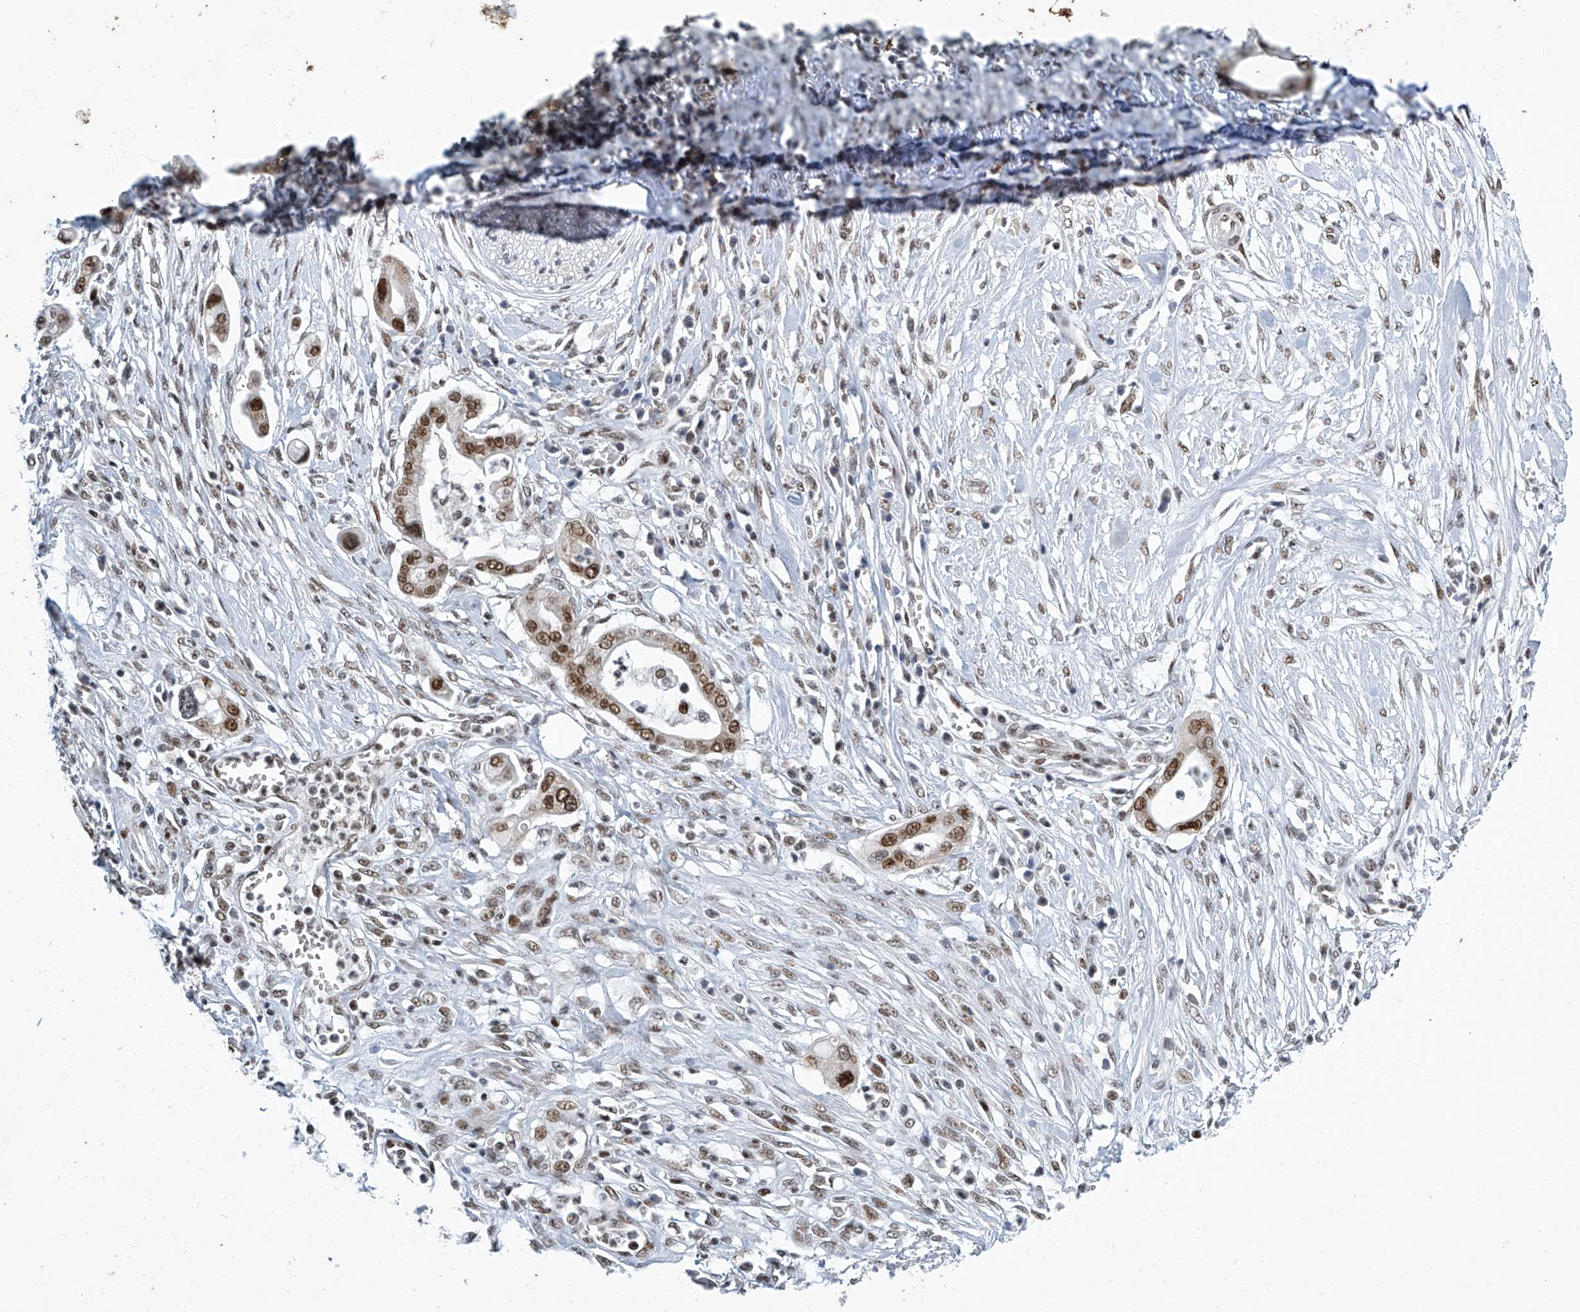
{"staining": {"intensity": "moderate", "quantity": ">75%", "location": "nuclear"}, "tissue": "pancreatic cancer", "cell_type": "Tumor cells", "image_type": "cancer", "snomed": [{"axis": "morphology", "description": "Adenocarcinoma, NOS"}, {"axis": "topography", "description": "Pancreas"}], "caption": "Brown immunohistochemical staining in adenocarcinoma (pancreatic) exhibits moderate nuclear staining in approximately >75% of tumor cells.", "gene": "TFDP1", "patient": {"sex": "male", "age": 68}}